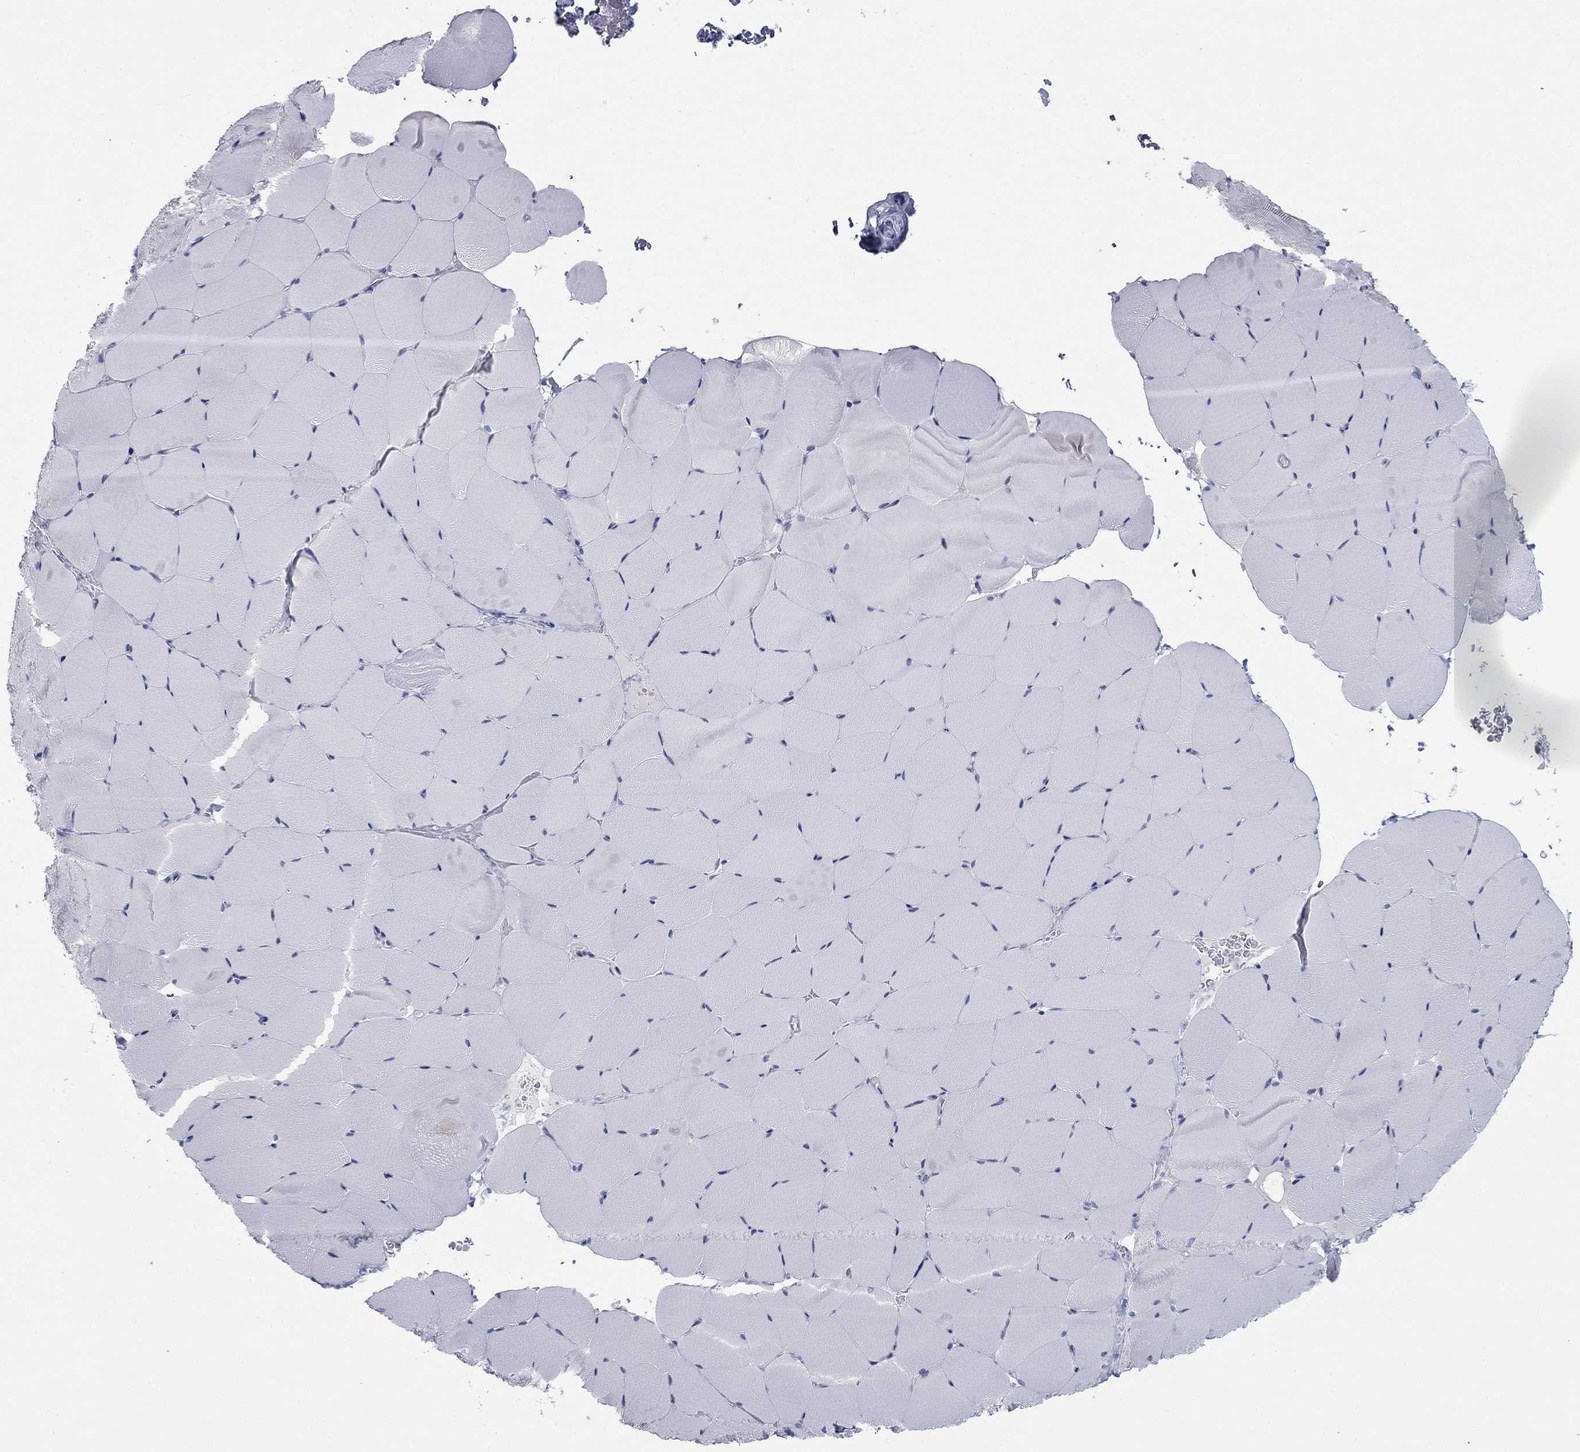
{"staining": {"intensity": "negative", "quantity": "none", "location": "none"}, "tissue": "skeletal muscle", "cell_type": "Myocytes", "image_type": "normal", "snomed": [{"axis": "morphology", "description": "Normal tissue, NOS"}, {"axis": "topography", "description": "Skeletal muscle"}], "caption": "This is an immunohistochemistry image of unremarkable skeletal muscle. There is no staining in myocytes.", "gene": "PLS1", "patient": {"sex": "female", "age": 37}}